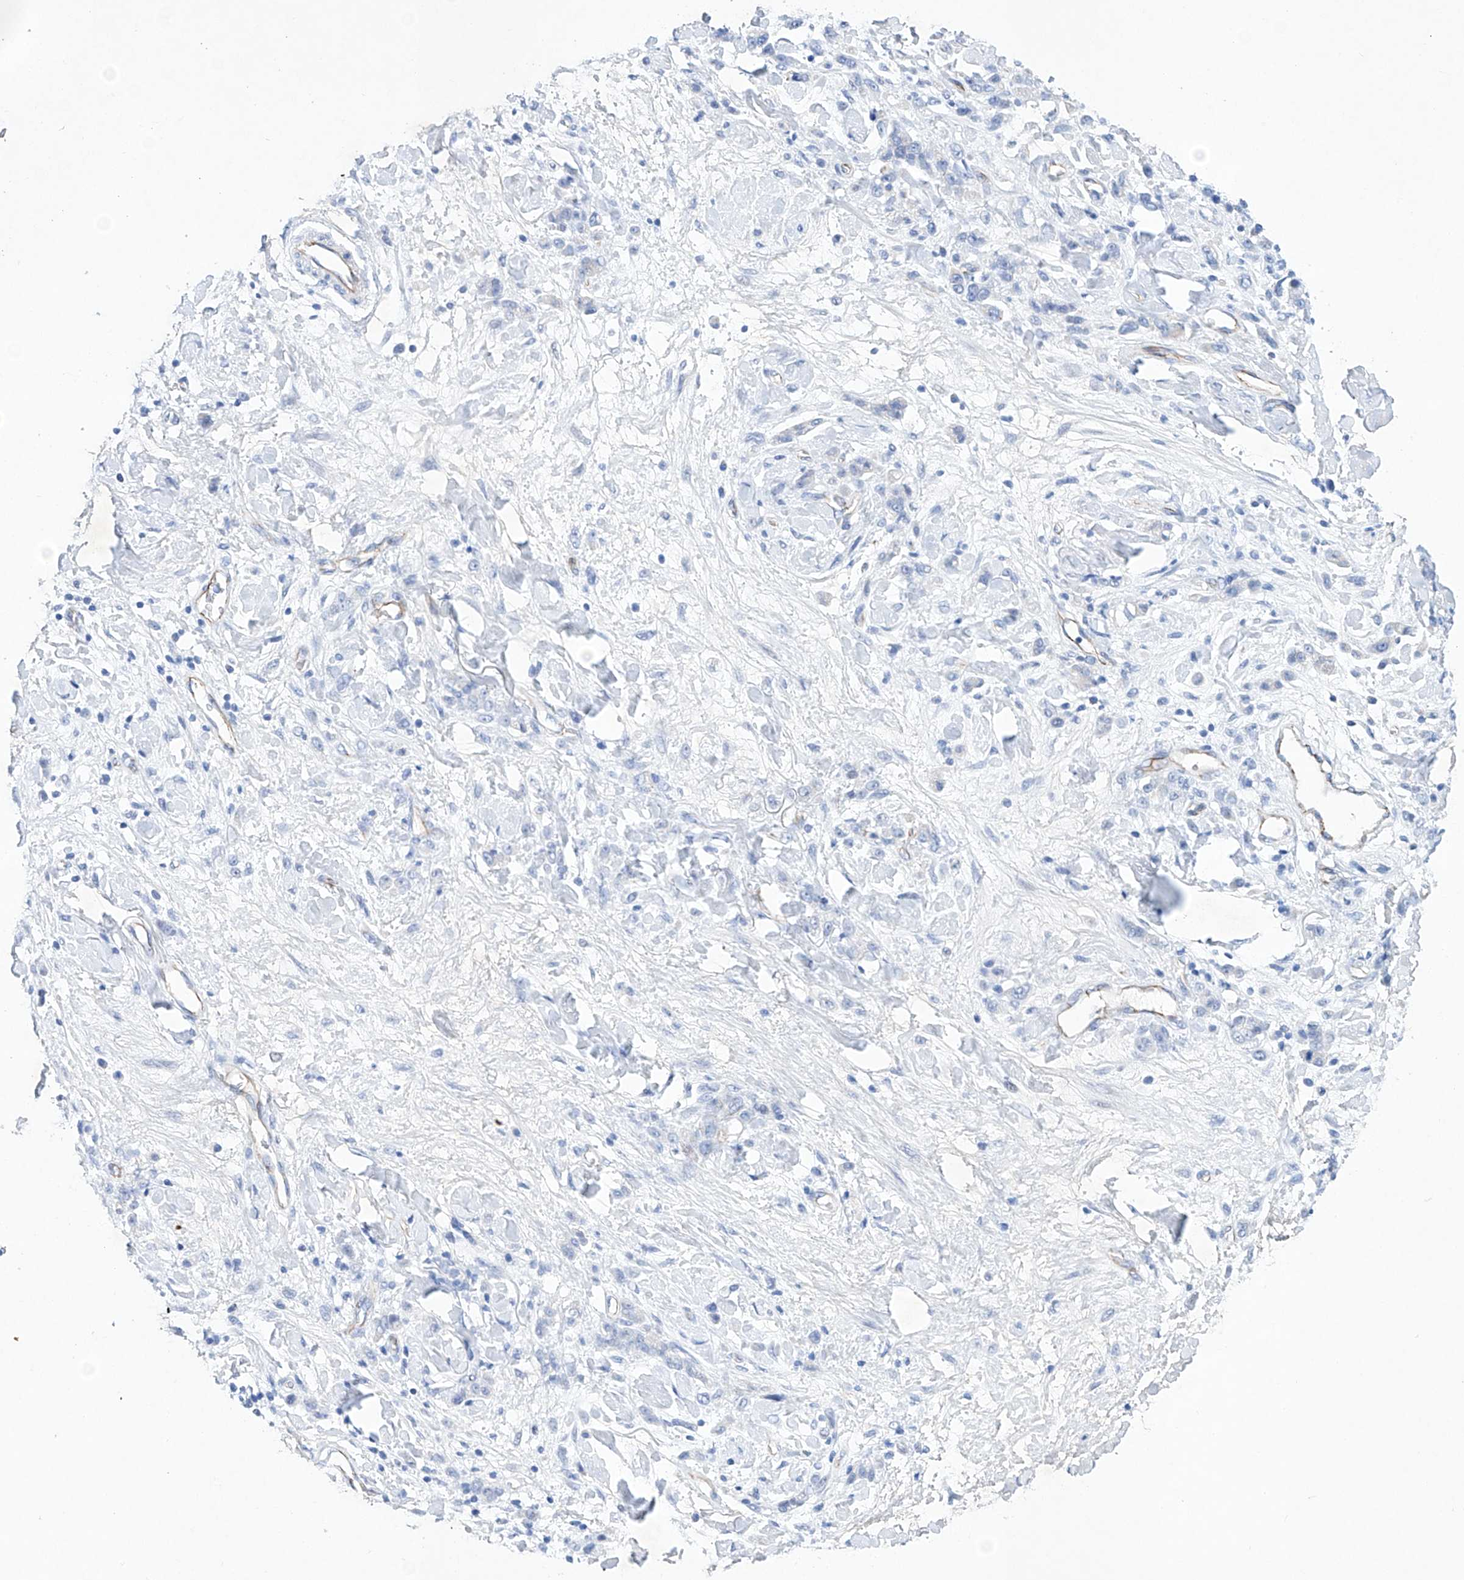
{"staining": {"intensity": "negative", "quantity": "none", "location": "none"}, "tissue": "stomach cancer", "cell_type": "Tumor cells", "image_type": "cancer", "snomed": [{"axis": "morphology", "description": "Normal tissue, NOS"}, {"axis": "morphology", "description": "Adenocarcinoma, NOS"}, {"axis": "topography", "description": "Stomach"}], "caption": "Protein analysis of stomach cancer (adenocarcinoma) shows no significant staining in tumor cells.", "gene": "ETV7", "patient": {"sex": "male", "age": 82}}